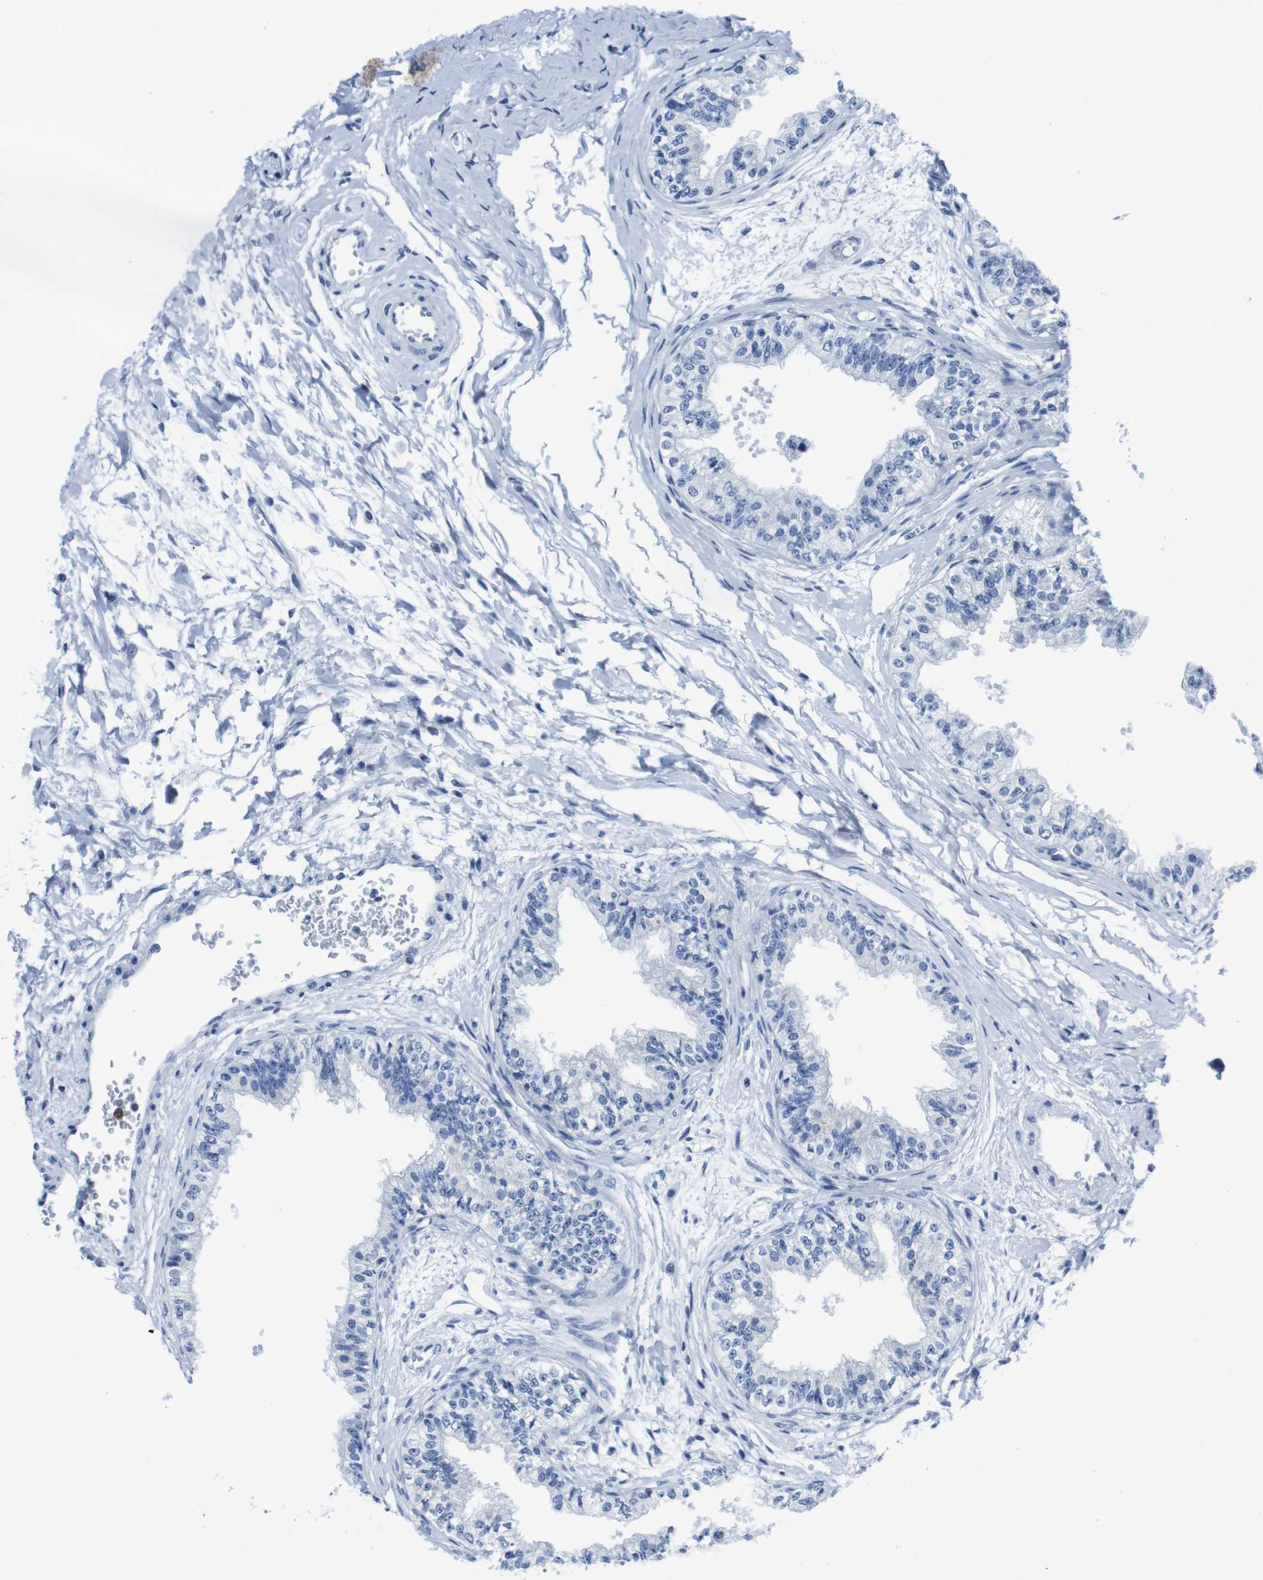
{"staining": {"intensity": "weak", "quantity": "<25%", "location": "cytoplasmic/membranous"}, "tissue": "epididymis", "cell_type": "Glandular cells", "image_type": "normal", "snomed": [{"axis": "morphology", "description": "Normal tissue, NOS"}, {"axis": "morphology", "description": "Adenocarcinoma, metastatic, NOS"}, {"axis": "topography", "description": "Testis"}, {"axis": "topography", "description": "Epididymis"}], "caption": "A photomicrograph of epididymis stained for a protein reveals no brown staining in glandular cells.", "gene": "EIF4A1", "patient": {"sex": "male", "age": 26}}